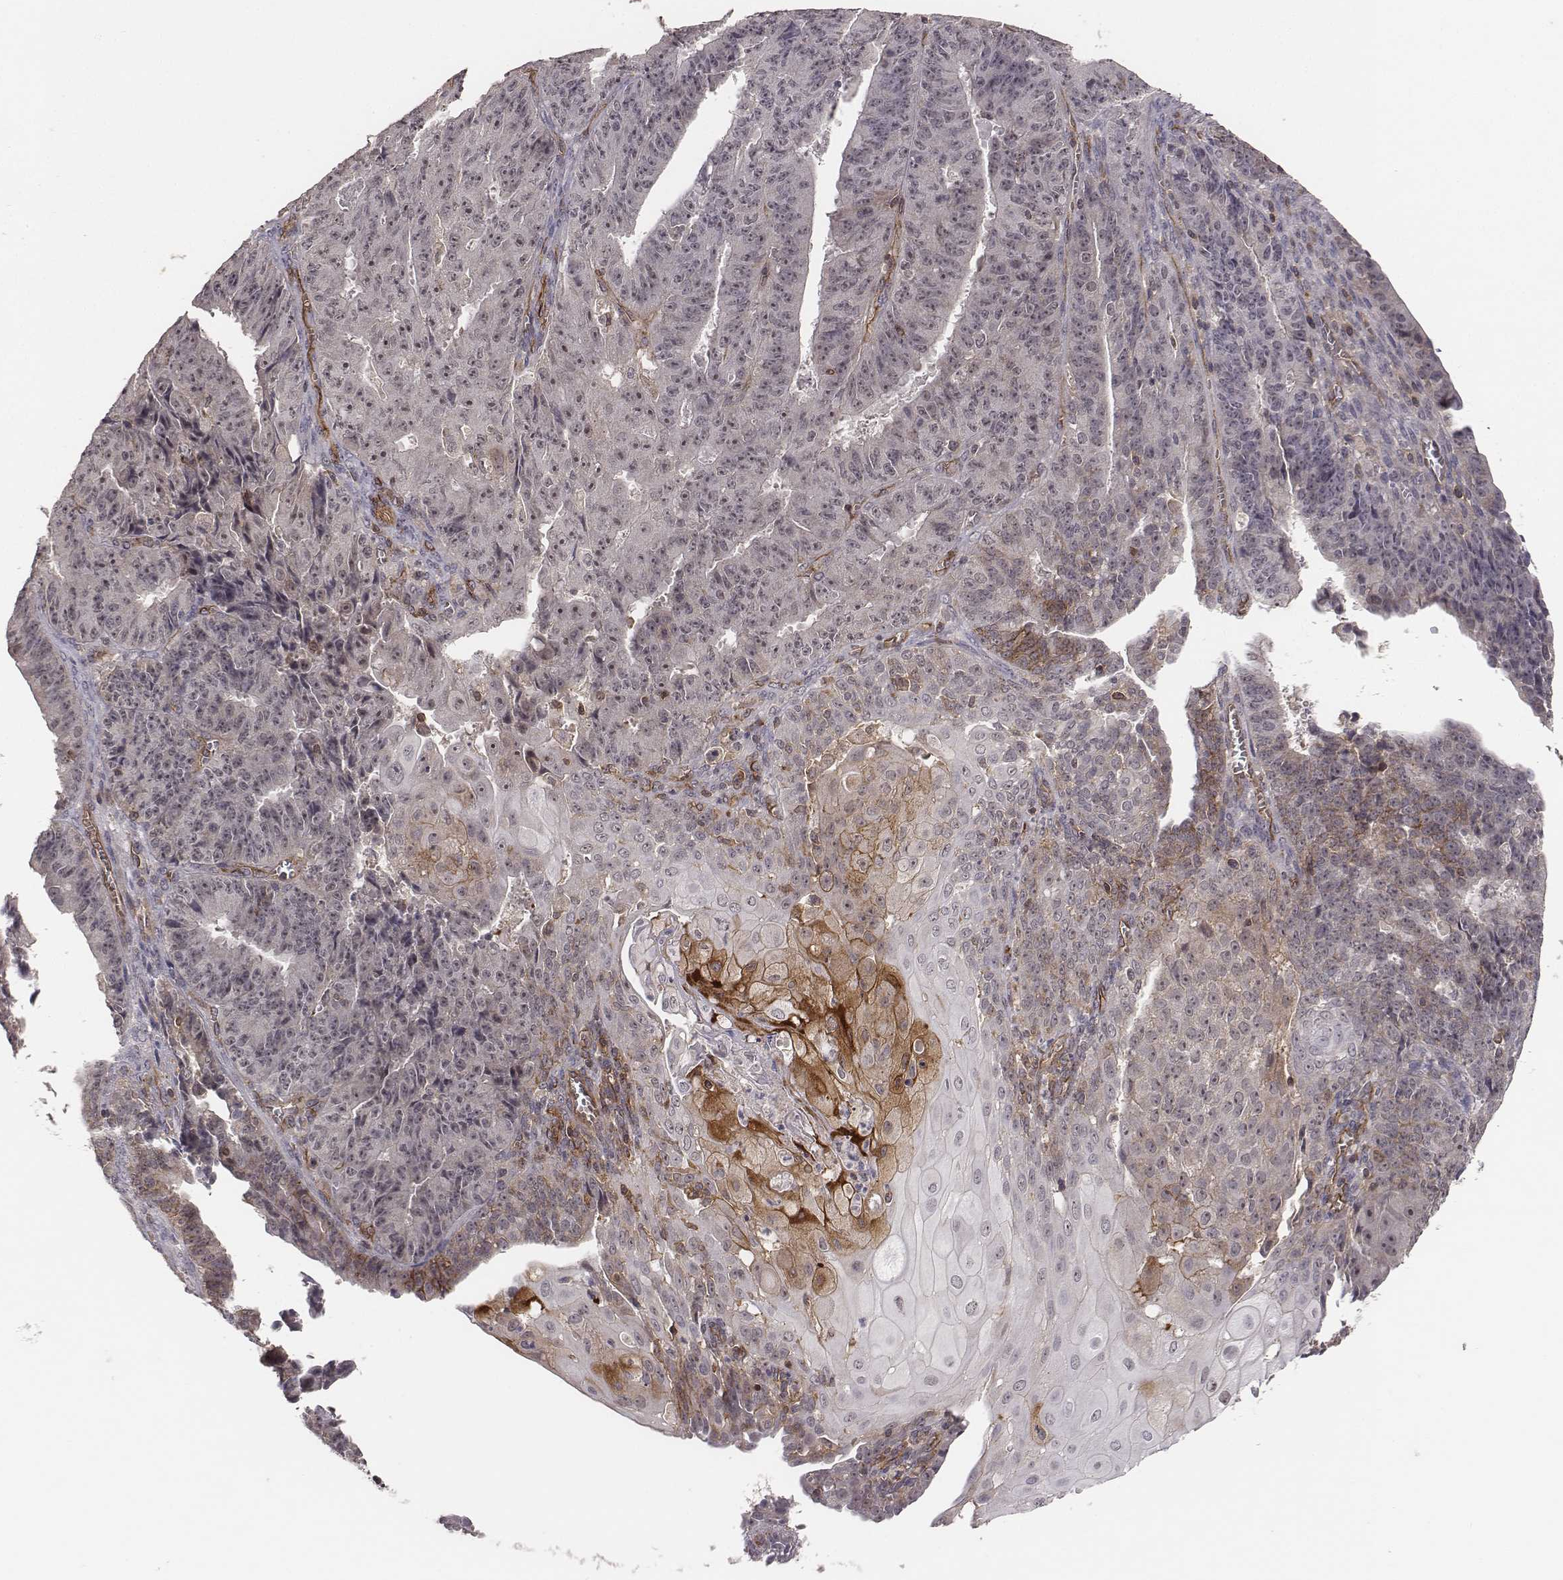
{"staining": {"intensity": "weak", "quantity": "<25%", "location": "cytoplasmic/membranous"}, "tissue": "ovarian cancer", "cell_type": "Tumor cells", "image_type": "cancer", "snomed": [{"axis": "morphology", "description": "Carcinoma, endometroid"}, {"axis": "topography", "description": "Ovary"}], "caption": "This is an IHC histopathology image of ovarian cancer (endometroid carcinoma). There is no expression in tumor cells.", "gene": "PTPRG", "patient": {"sex": "female", "age": 42}}